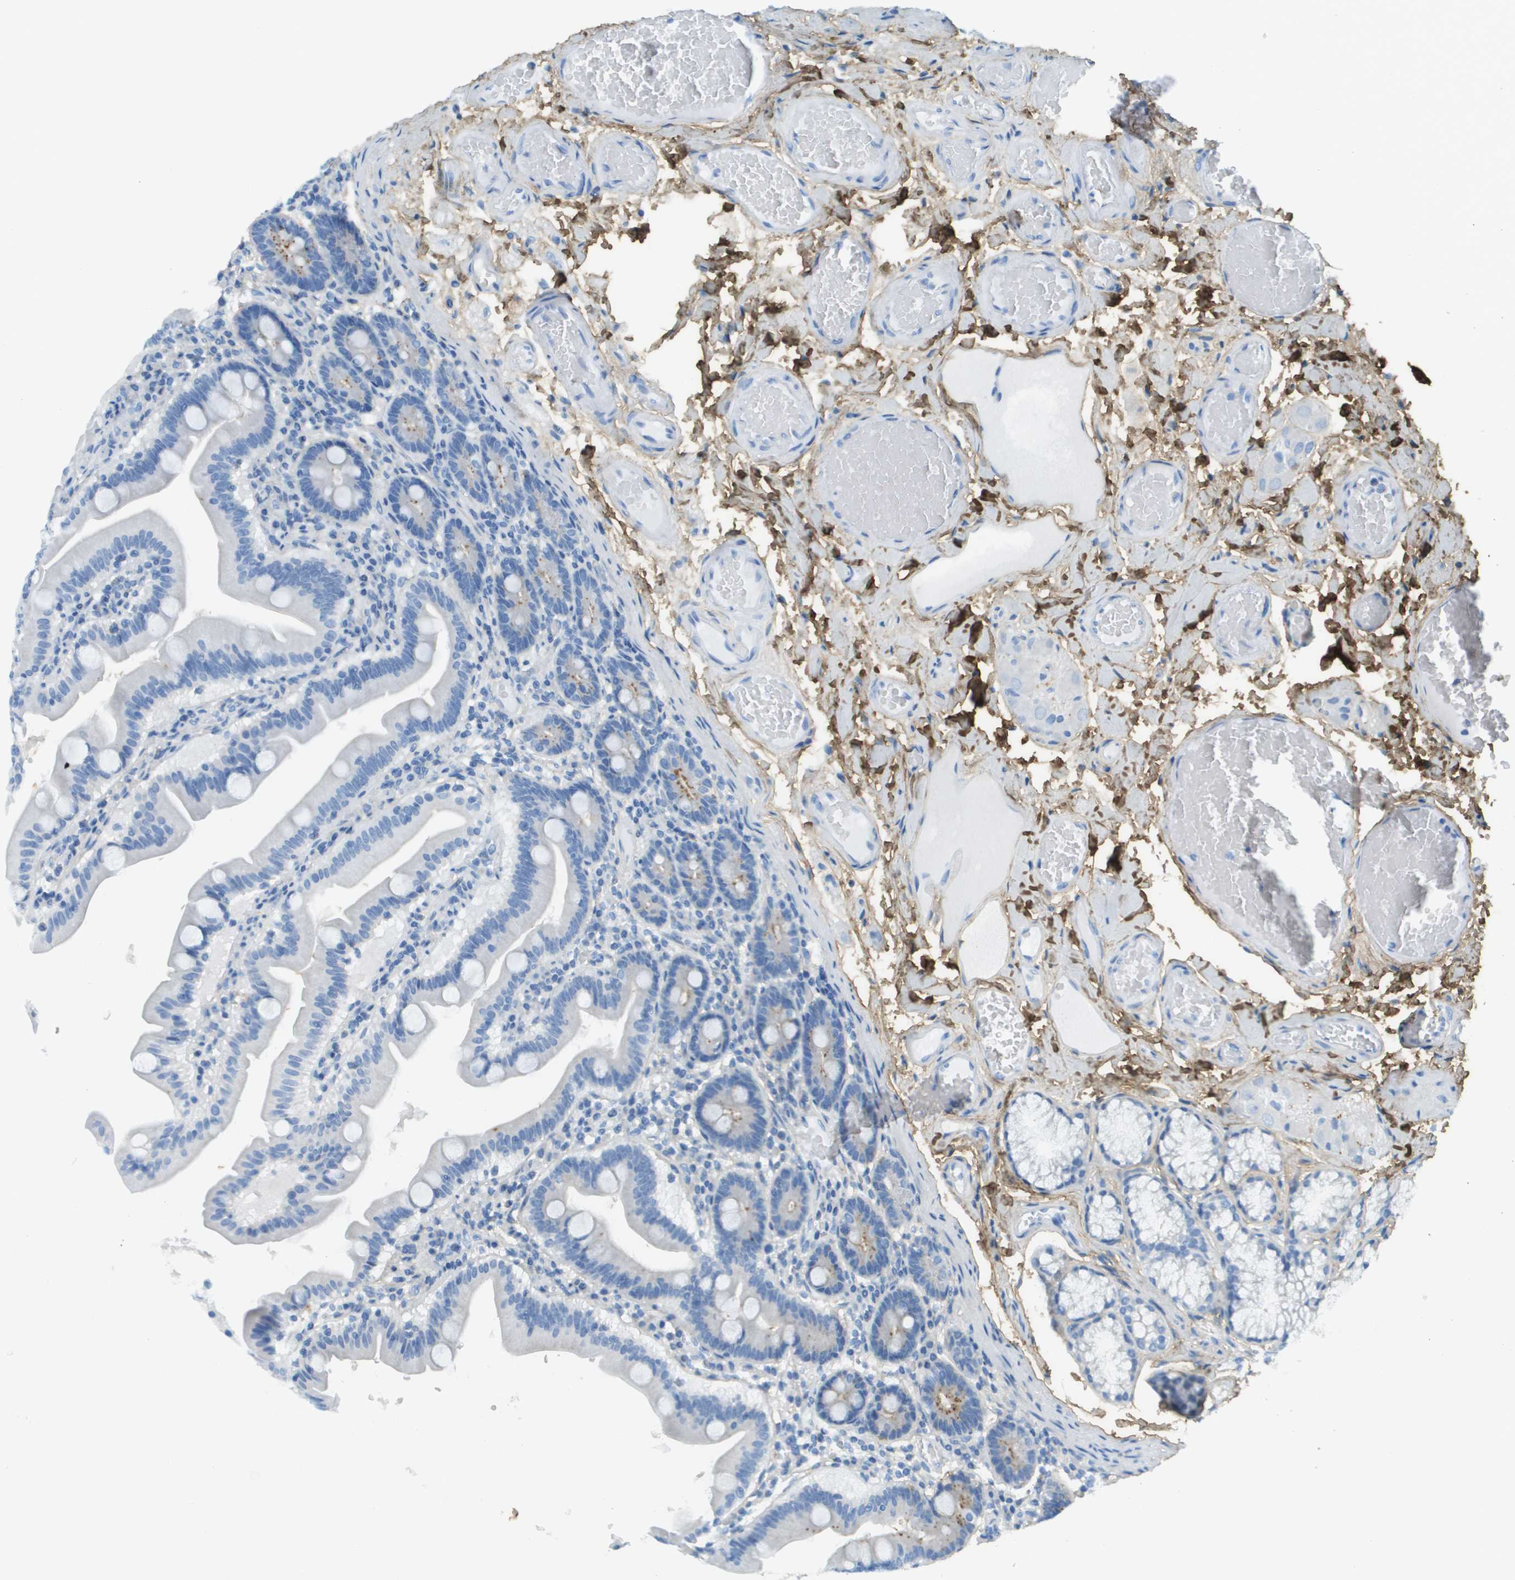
{"staining": {"intensity": "weak", "quantity": "<25%", "location": "cytoplasmic/membranous"}, "tissue": "duodenum", "cell_type": "Glandular cells", "image_type": "normal", "snomed": [{"axis": "morphology", "description": "Normal tissue, NOS"}, {"axis": "topography", "description": "Duodenum"}], "caption": "This is a image of immunohistochemistry staining of unremarkable duodenum, which shows no expression in glandular cells. (DAB immunohistochemistry (IHC), high magnification).", "gene": "DCN", "patient": {"sex": "male", "age": 54}}